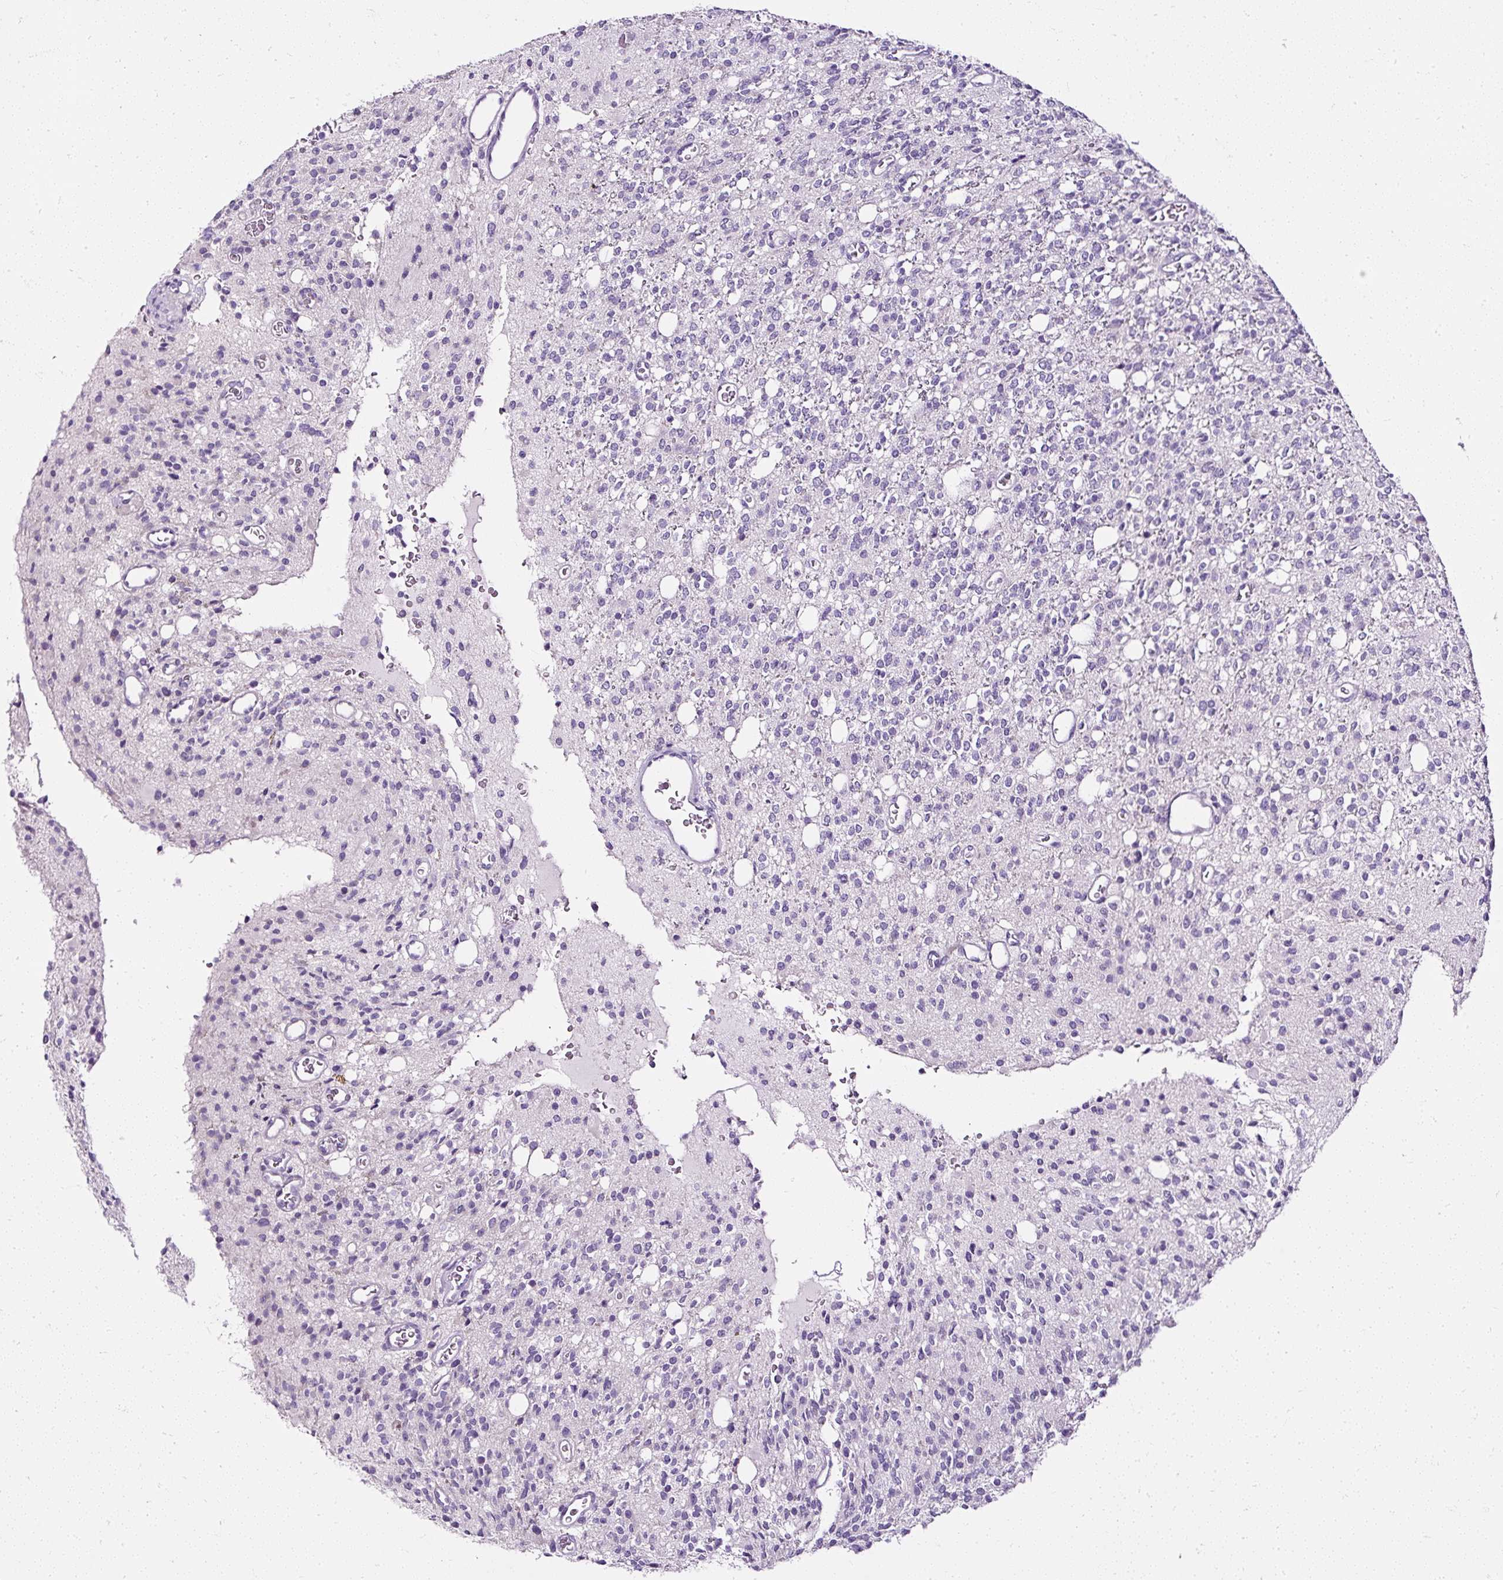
{"staining": {"intensity": "negative", "quantity": "none", "location": "none"}, "tissue": "glioma", "cell_type": "Tumor cells", "image_type": "cancer", "snomed": [{"axis": "morphology", "description": "Glioma, malignant, High grade"}, {"axis": "topography", "description": "Brain"}], "caption": "Micrograph shows no protein staining in tumor cells of malignant high-grade glioma tissue. The staining is performed using DAB brown chromogen with nuclei counter-stained in using hematoxylin.", "gene": "ATP2A1", "patient": {"sex": "male", "age": 34}}